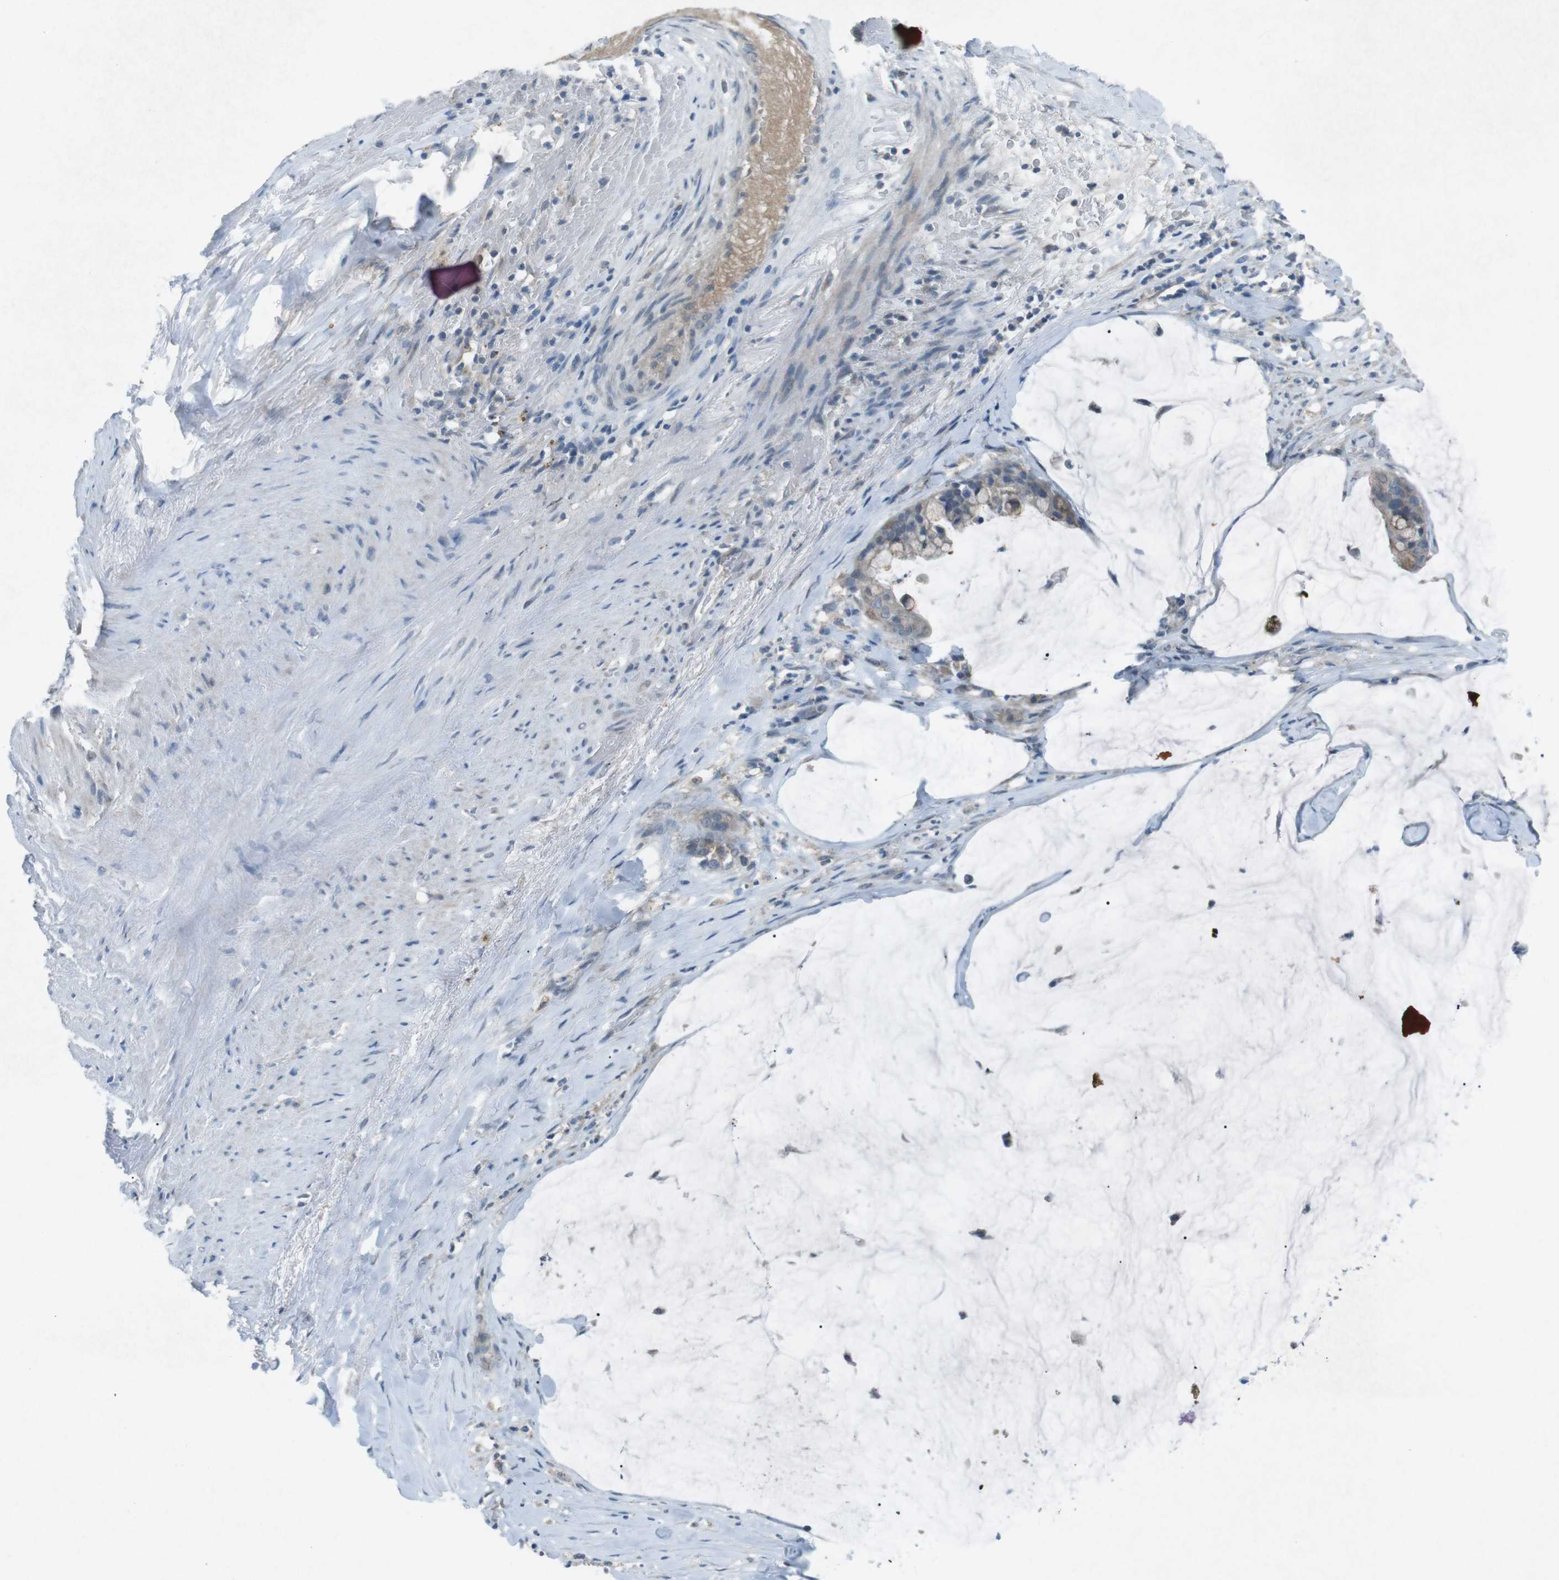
{"staining": {"intensity": "moderate", "quantity": "<25%", "location": "cytoplasmic/membranous"}, "tissue": "pancreatic cancer", "cell_type": "Tumor cells", "image_type": "cancer", "snomed": [{"axis": "morphology", "description": "Adenocarcinoma, NOS"}, {"axis": "topography", "description": "Pancreas"}], "caption": "Brown immunohistochemical staining in adenocarcinoma (pancreatic) shows moderate cytoplasmic/membranous expression in approximately <25% of tumor cells.", "gene": "FCRLA", "patient": {"sex": "male", "age": 41}}